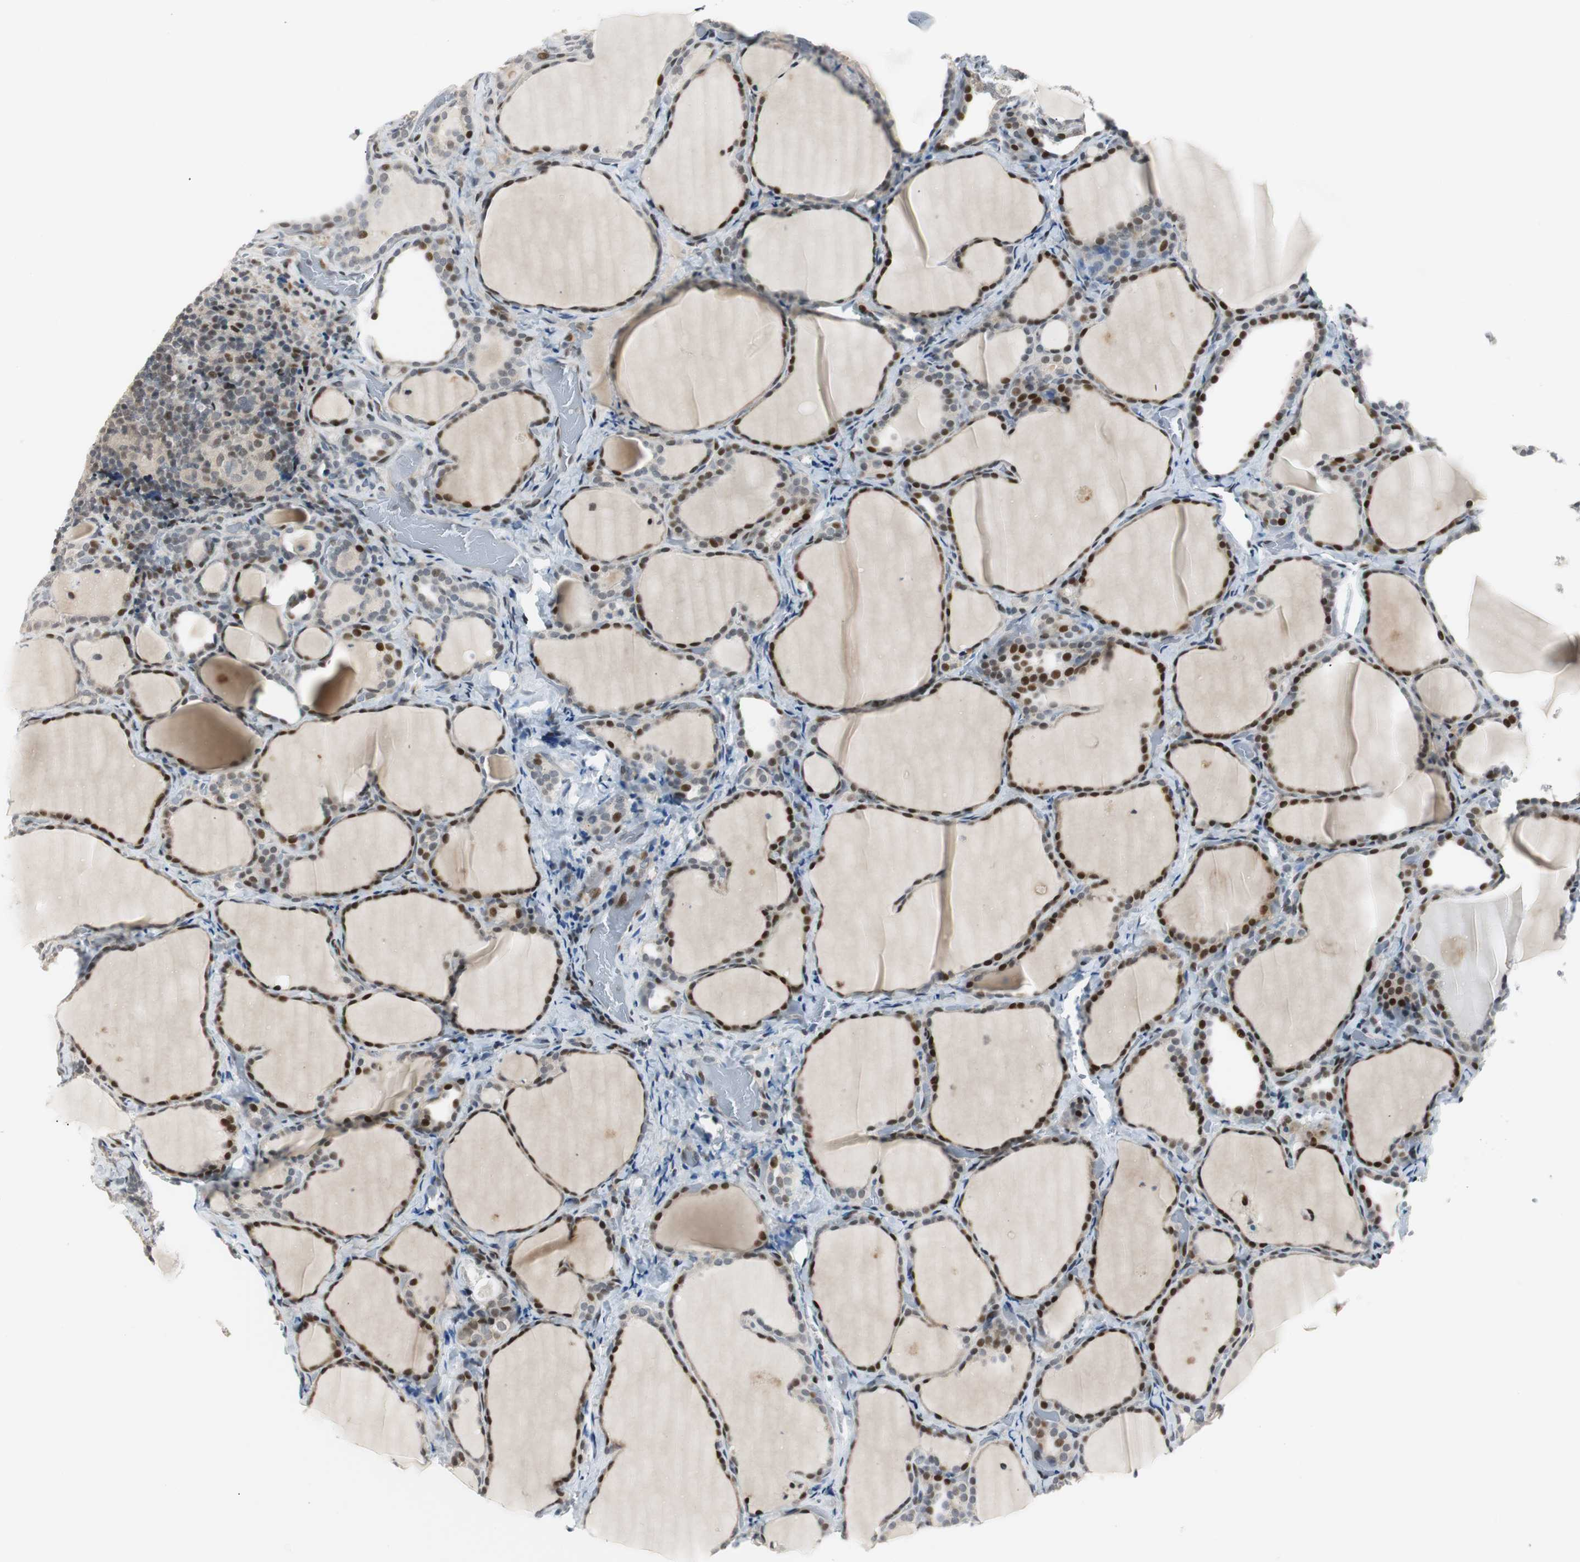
{"staining": {"intensity": "strong", "quantity": "25%-75%", "location": "nuclear"}, "tissue": "thyroid cancer", "cell_type": "Tumor cells", "image_type": "cancer", "snomed": [{"axis": "morphology", "description": "Papillary adenocarcinoma, NOS"}, {"axis": "topography", "description": "Thyroid gland"}], "caption": "Protein analysis of thyroid cancer (papillary adenocarcinoma) tissue displays strong nuclear positivity in approximately 25%-75% of tumor cells.", "gene": "RAD1", "patient": {"sex": "female", "age": 30}}